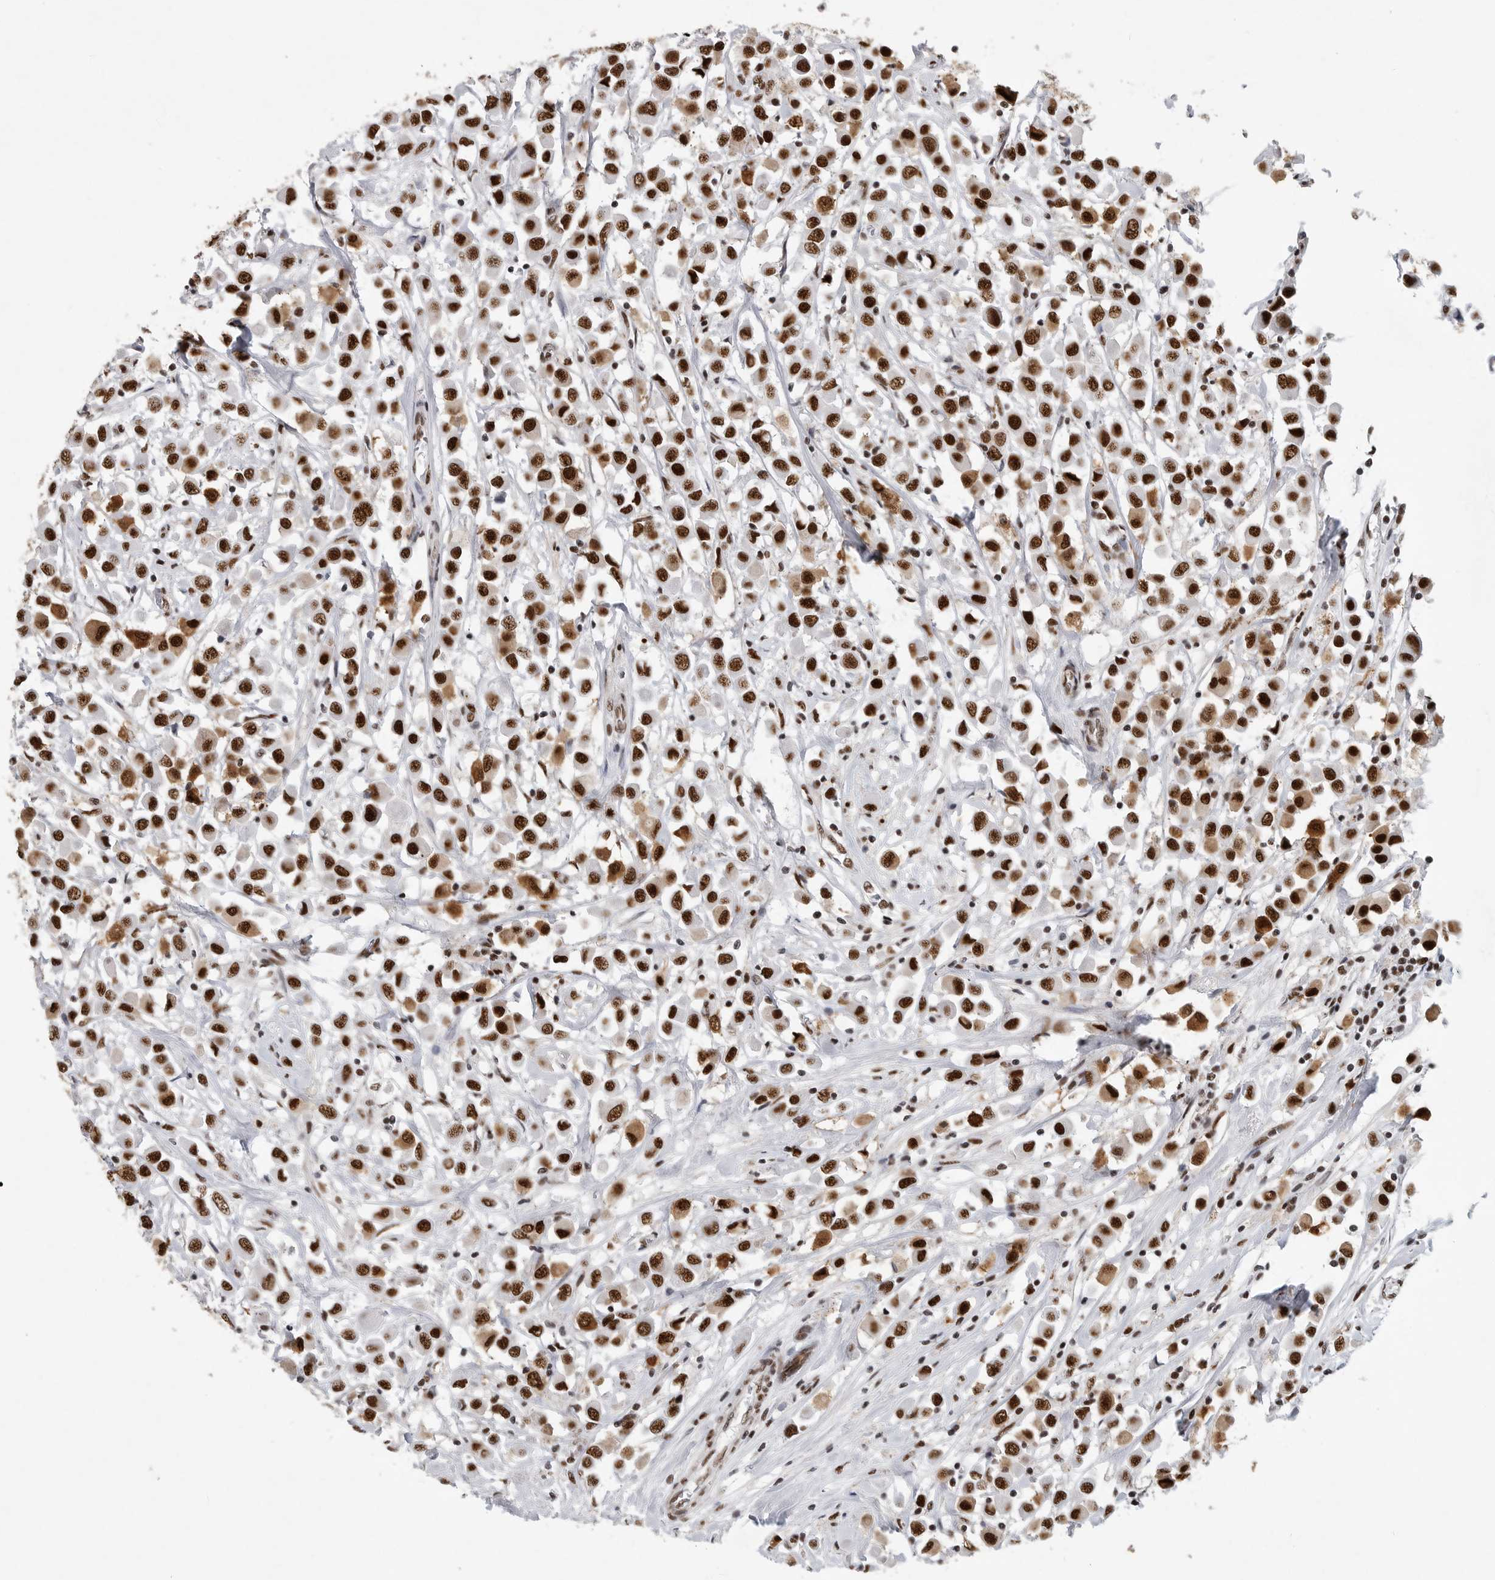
{"staining": {"intensity": "strong", "quantity": ">75%", "location": "nuclear"}, "tissue": "breast cancer", "cell_type": "Tumor cells", "image_type": "cancer", "snomed": [{"axis": "morphology", "description": "Duct carcinoma"}, {"axis": "topography", "description": "Breast"}], "caption": "Human breast invasive ductal carcinoma stained with a brown dye shows strong nuclear positive positivity in about >75% of tumor cells.", "gene": "BCLAF1", "patient": {"sex": "female", "age": 61}}